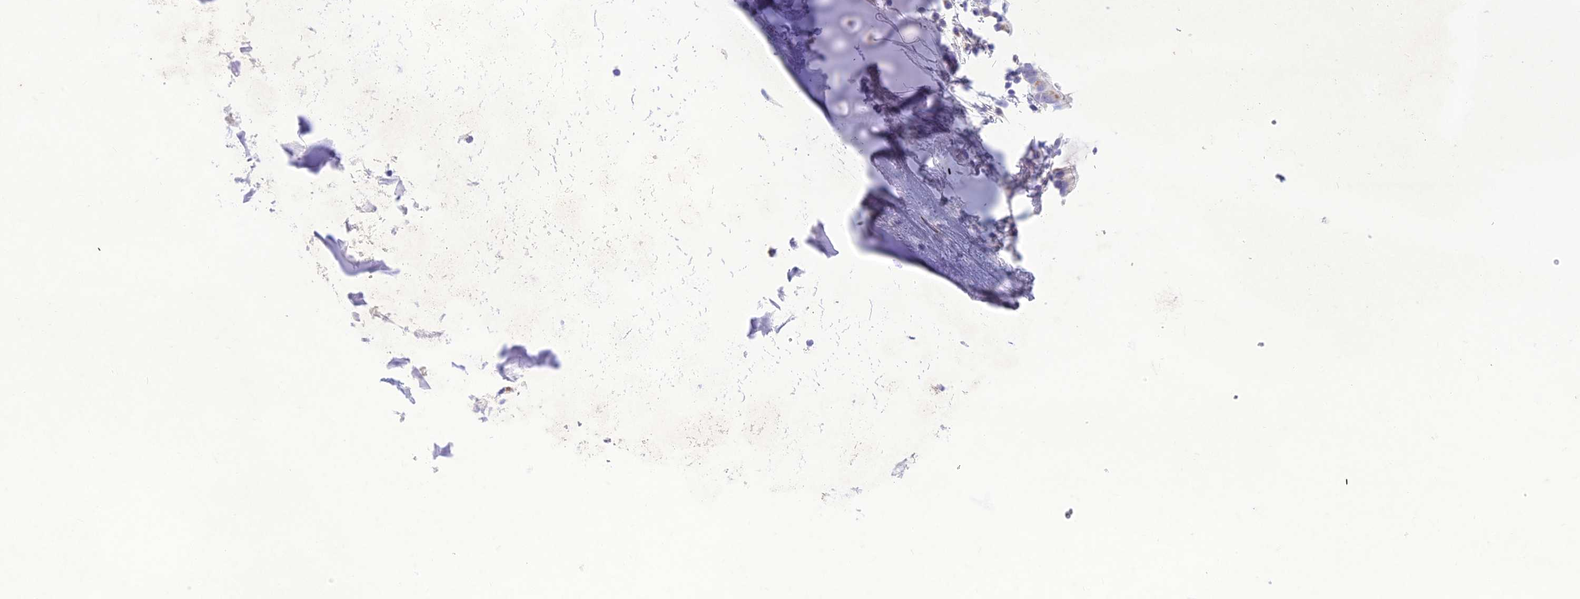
{"staining": {"intensity": "negative", "quantity": "none", "location": "none"}, "tissue": "adipose tissue", "cell_type": "Adipocytes", "image_type": "normal", "snomed": [{"axis": "morphology", "description": "Normal tissue, NOS"}, {"axis": "topography", "description": "Lymph node"}, {"axis": "topography", "description": "Bronchus"}], "caption": "This is an immunohistochemistry photomicrograph of unremarkable human adipose tissue. There is no expression in adipocytes.", "gene": "SLC13A5", "patient": {"sex": "male", "age": 63}}